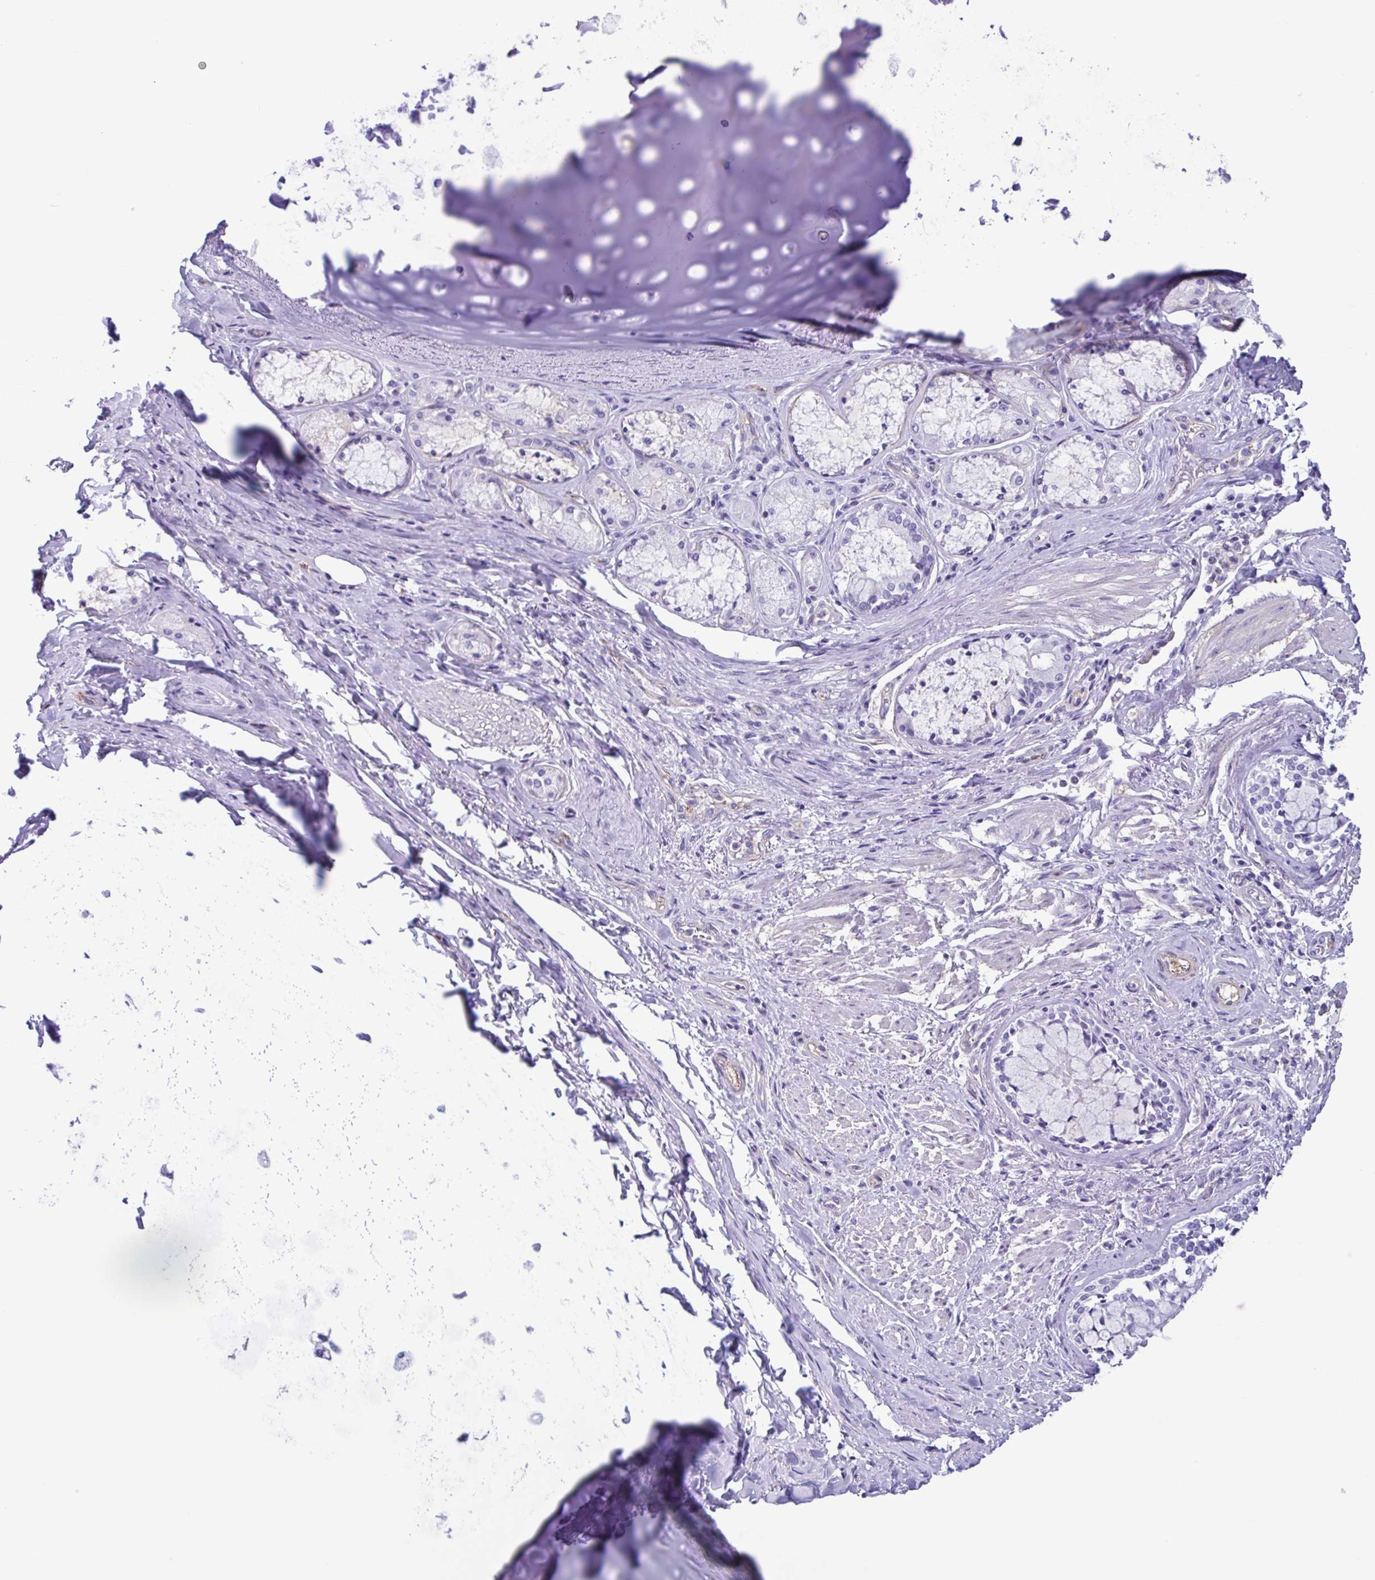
{"staining": {"intensity": "negative", "quantity": "none", "location": "none"}, "tissue": "soft tissue", "cell_type": "Chondrocytes", "image_type": "normal", "snomed": [{"axis": "morphology", "description": "Normal tissue, NOS"}, {"axis": "topography", "description": "Cartilage tissue"}, {"axis": "topography", "description": "Bronchus"}], "caption": "The photomicrograph demonstrates no staining of chondrocytes in normal soft tissue.", "gene": "CYP11B1", "patient": {"sex": "male", "age": 64}}